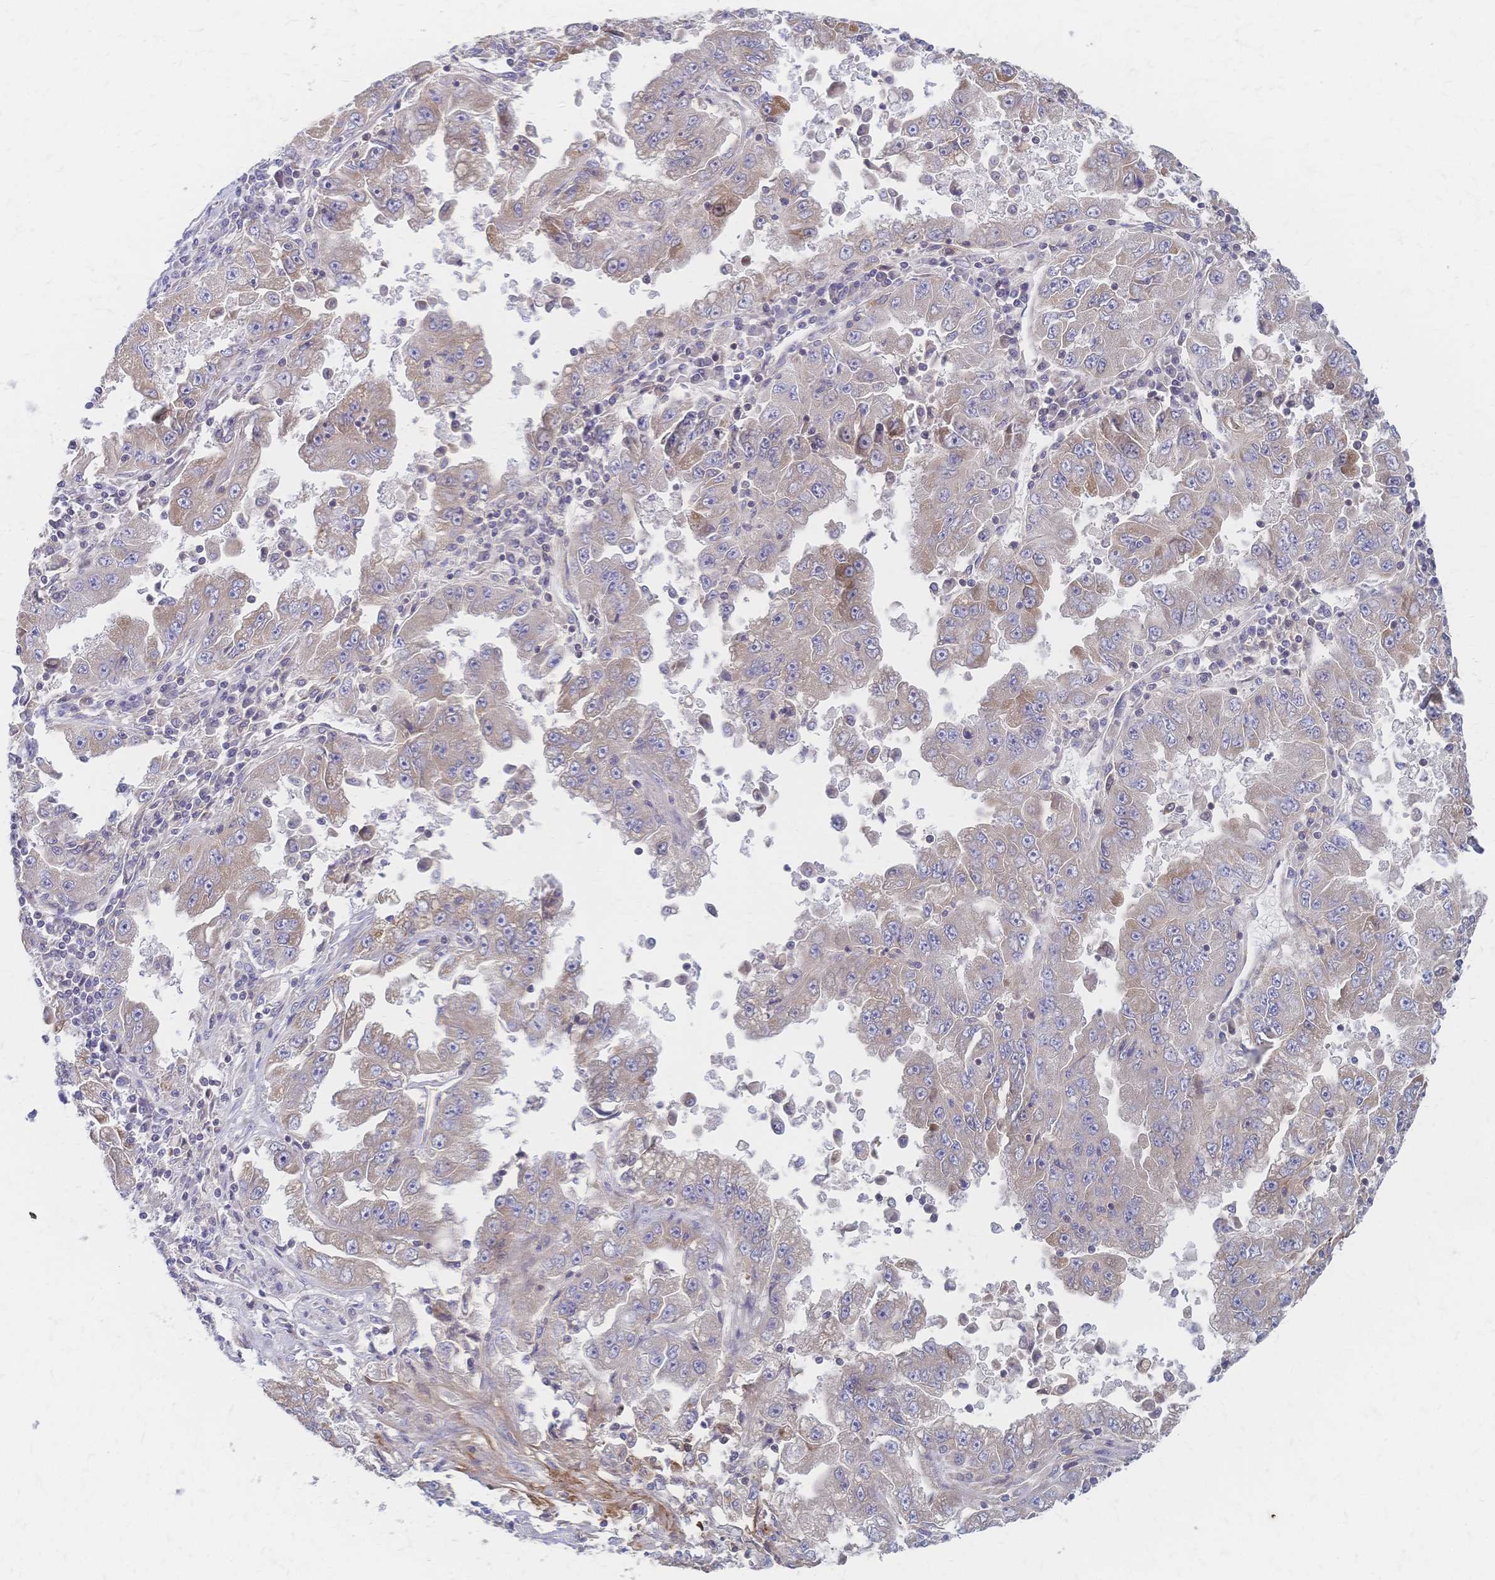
{"staining": {"intensity": "weak", "quantity": "<25%", "location": "cytoplasmic/membranous"}, "tissue": "lung cancer", "cell_type": "Tumor cells", "image_type": "cancer", "snomed": [{"axis": "morphology", "description": "Adenocarcinoma, NOS"}, {"axis": "morphology", "description": "Adenocarcinoma primary or metastatic"}, {"axis": "topography", "description": "Lung"}], "caption": "The histopathology image shows no significant expression in tumor cells of lung cancer.", "gene": "CYB5A", "patient": {"sex": "male", "age": 74}}